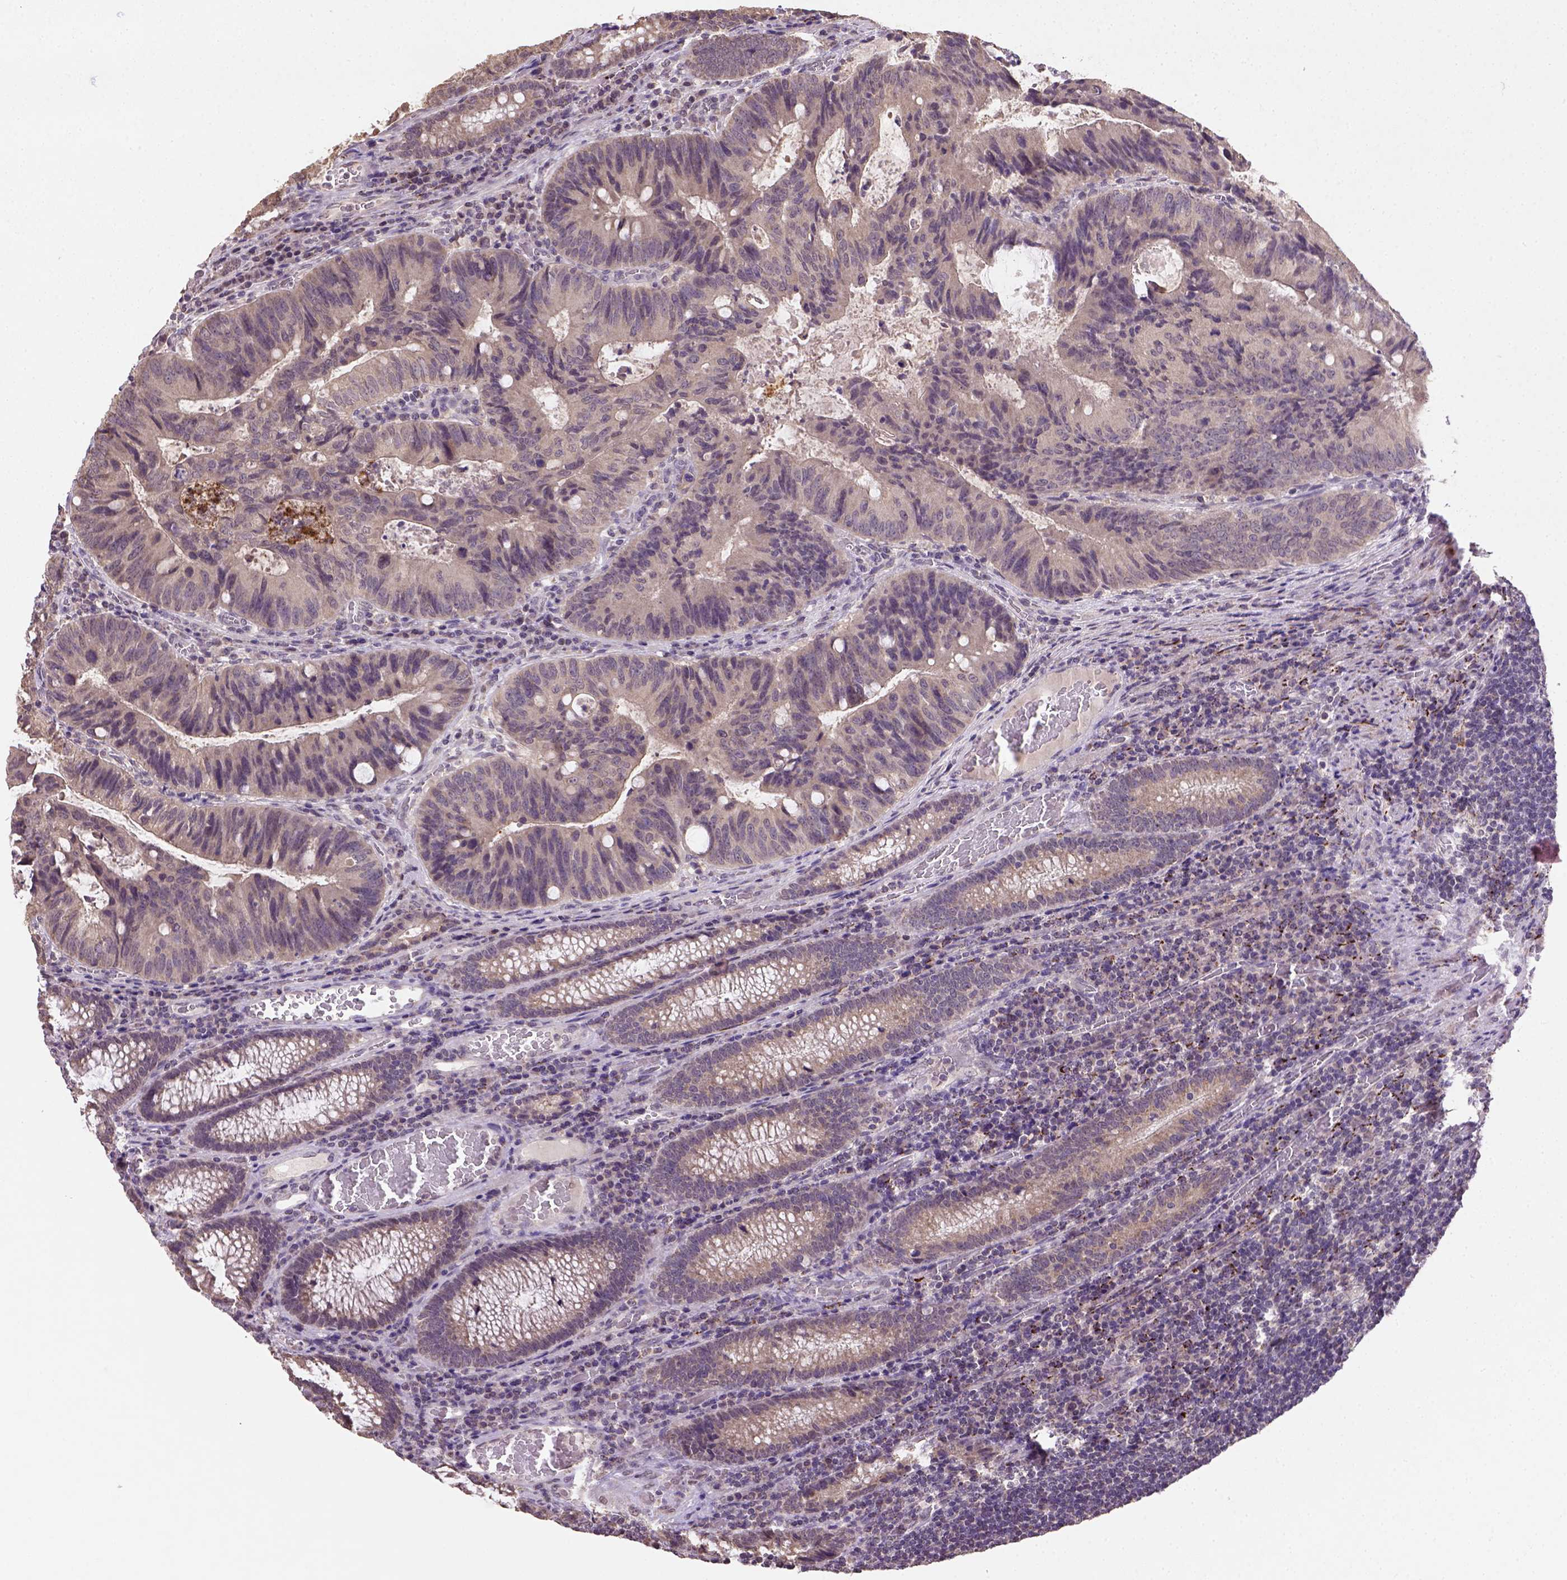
{"staining": {"intensity": "weak", "quantity": "25%-75%", "location": "cytoplasmic/membranous"}, "tissue": "colorectal cancer", "cell_type": "Tumor cells", "image_type": "cancer", "snomed": [{"axis": "morphology", "description": "Adenocarcinoma, NOS"}, {"axis": "topography", "description": "Colon"}], "caption": "This micrograph shows immunohistochemistry staining of colorectal cancer (adenocarcinoma), with low weak cytoplasmic/membranous positivity in about 25%-75% of tumor cells.", "gene": "NUDT10", "patient": {"sex": "male", "age": 67}}